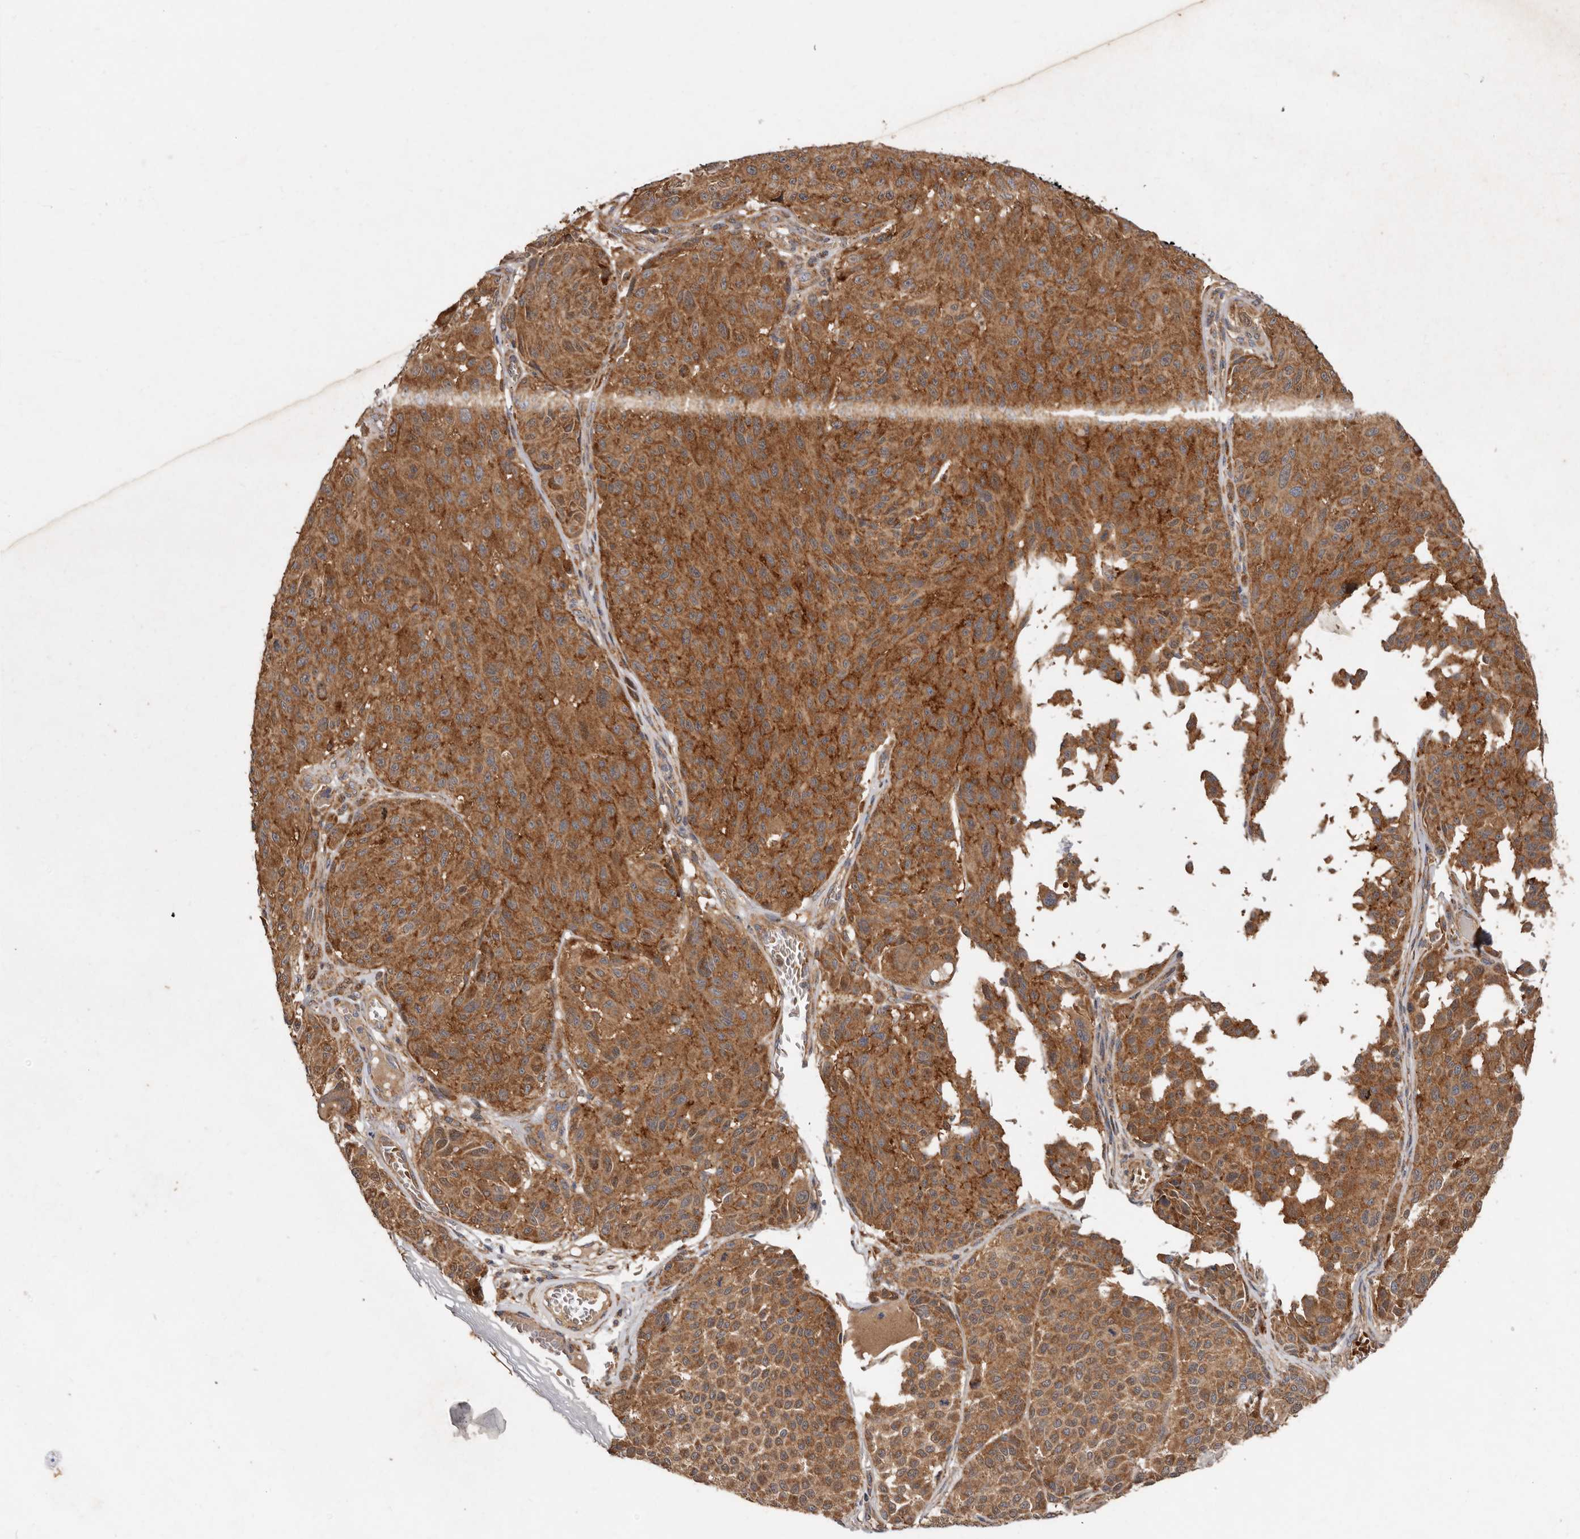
{"staining": {"intensity": "strong", "quantity": ">75%", "location": "cytoplasmic/membranous"}, "tissue": "melanoma", "cell_type": "Tumor cells", "image_type": "cancer", "snomed": [{"axis": "morphology", "description": "Malignant melanoma, NOS"}, {"axis": "topography", "description": "Skin"}], "caption": "Immunohistochemistry (DAB (3,3'-diaminobenzidine)) staining of human malignant melanoma shows strong cytoplasmic/membranous protein staining in approximately >75% of tumor cells.", "gene": "GOT1L1", "patient": {"sex": "male", "age": 83}}